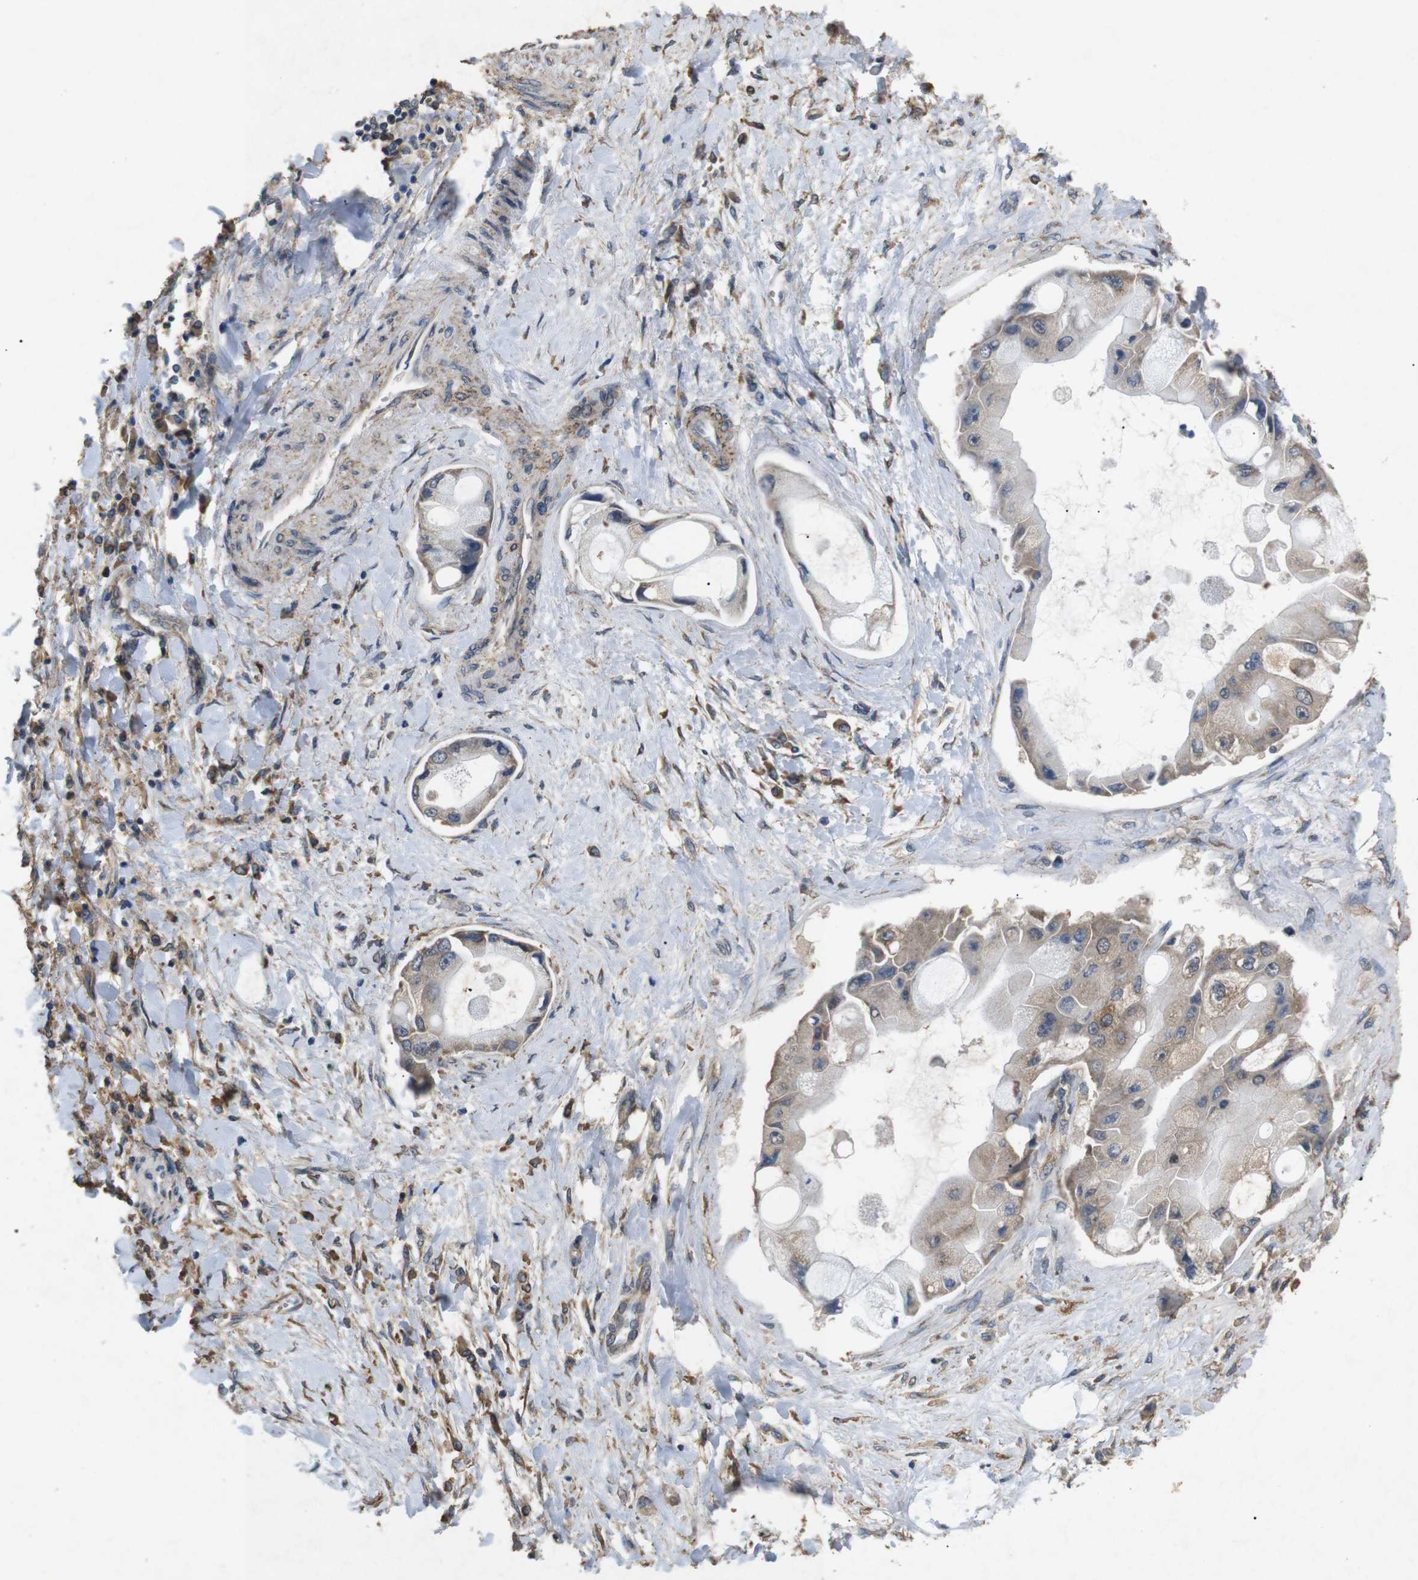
{"staining": {"intensity": "moderate", "quantity": "25%-75%", "location": "cytoplasmic/membranous"}, "tissue": "liver cancer", "cell_type": "Tumor cells", "image_type": "cancer", "snomed": [{"axis": "morphology", "description": "Cholangiocarcinoma"}, {"axis": "topography", "description": "Liver"}], "caption": "Immunohistochemistry (IHC) image of neoplastic tissue: liver cholangiocarcinoma stained using IHC reveals medium levels of moderate protein expression localized specifically in the cytoplasmic/membranous of tumor cells, appearing as a cytoplasmic/membranous brown color.", "gene": "BNIP3", "patient": {"sex": "male", "age": 50}}